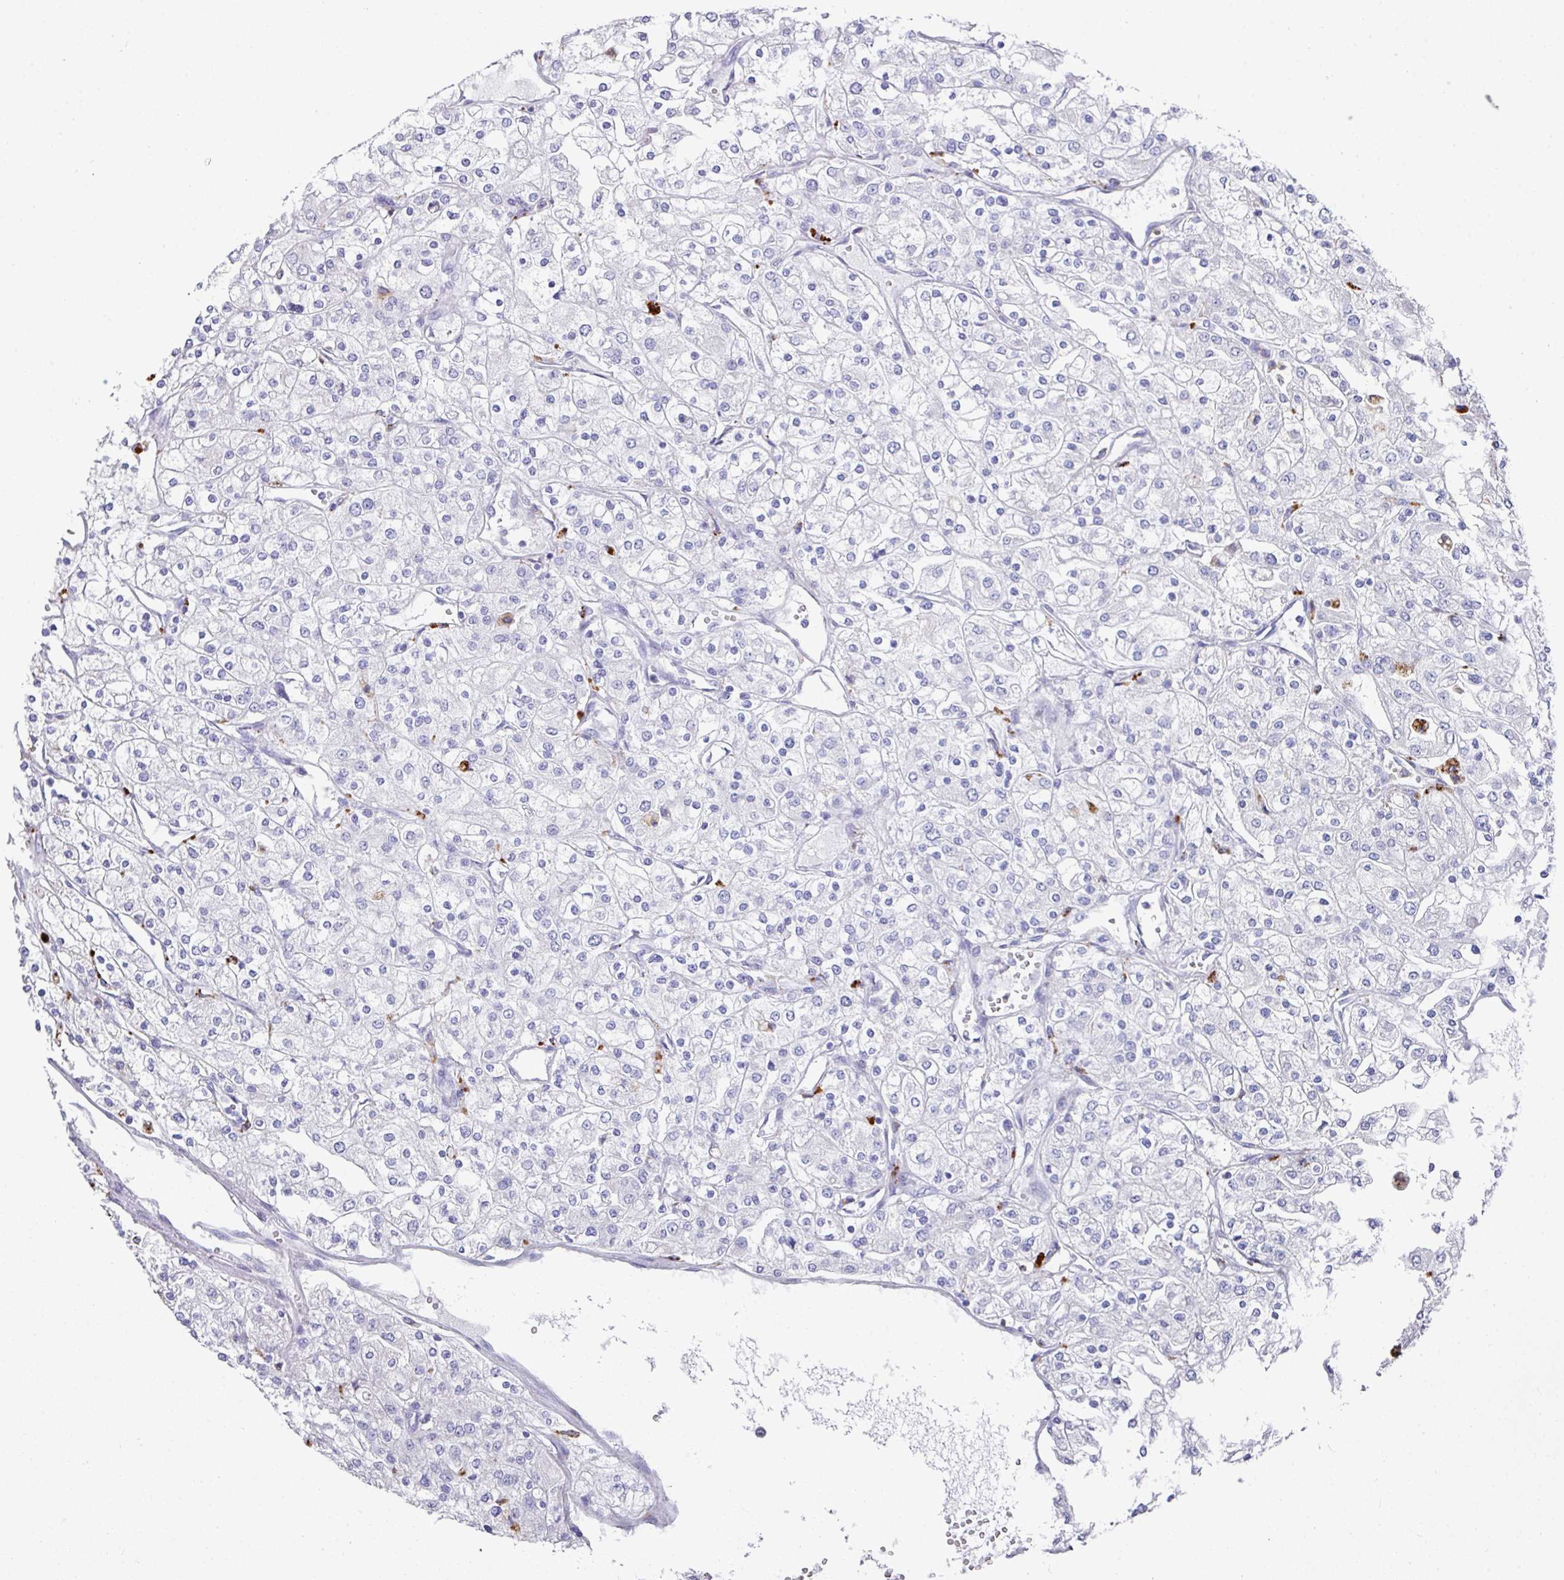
{"staining": {"intensity": "negative", "quantity": "none", "location": "none"}, "tissue": "renal cancer", "cell_type": "Tumor cells", "image_type": "cancer", "snomed": [{"axis": "morphology", "description": "Adenocarcinoma, NOS"}, {"axis": "topography", "description": "Kidney"}], "caption": "Adenocarcinoma (renal) stained for a protein using immunohistochemistry (IHC) shows no positivity tumor cells.", "gene": "CPVL", "patient": {"sex": "male", "age": 80}}